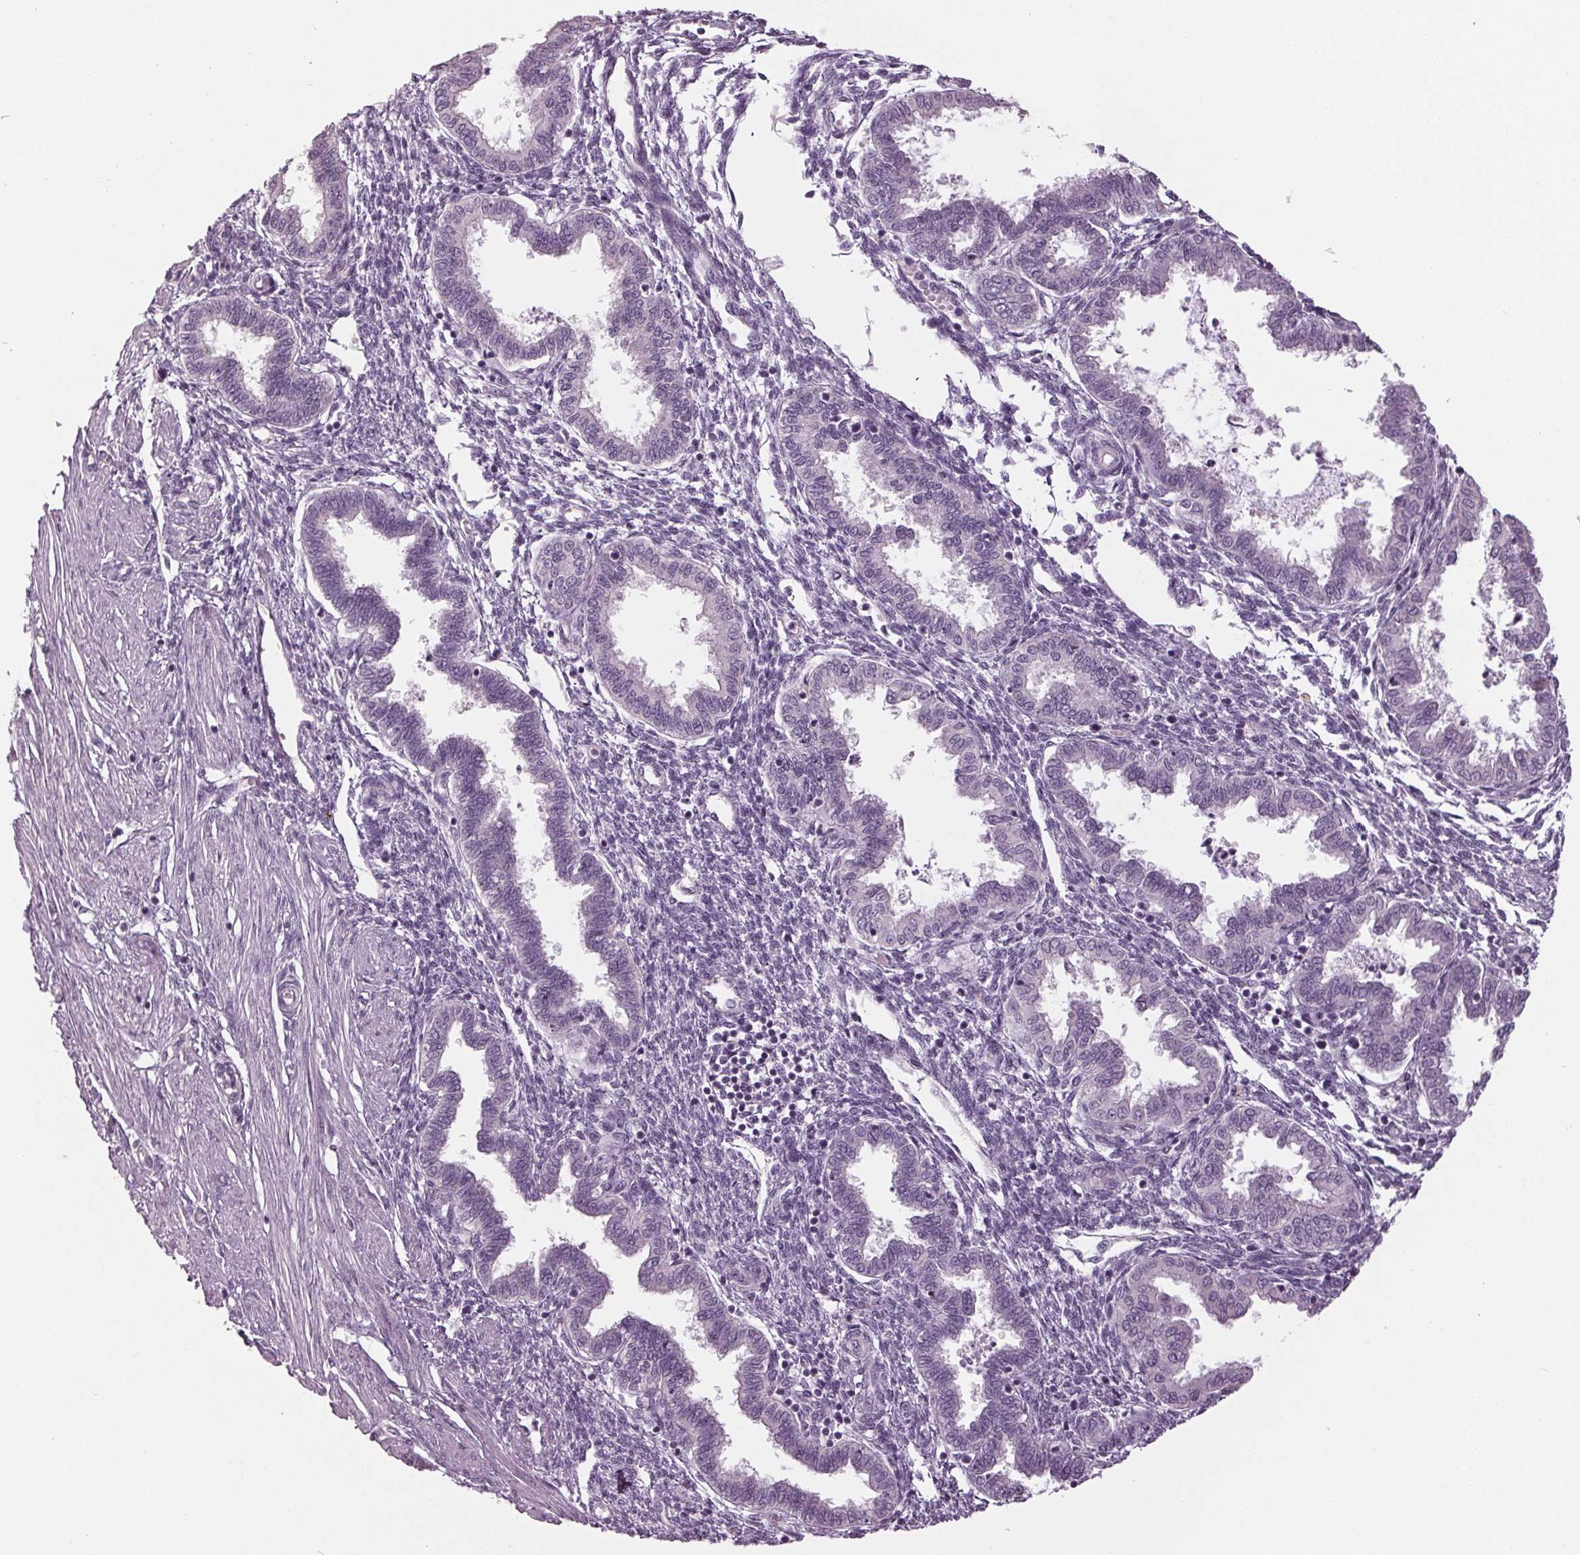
{"staining": {"intensity": "negative", "quantity": "none", "location": "none"}, "tissue": "endometrium", "cell_type": "Cells in endometrial stroma", "image_type": "normal", "snomed": [{"axis": "morphology", "description": "Normal tissue, NOS"}, {"axis": "topography", "description": "Endometrium"}], "caption": "The histopathology image displays no significant expression in cells in endometrial stroma of endometrium.", "gene": "TNNC2", "patient": {"sex": "female", "age": 33}}